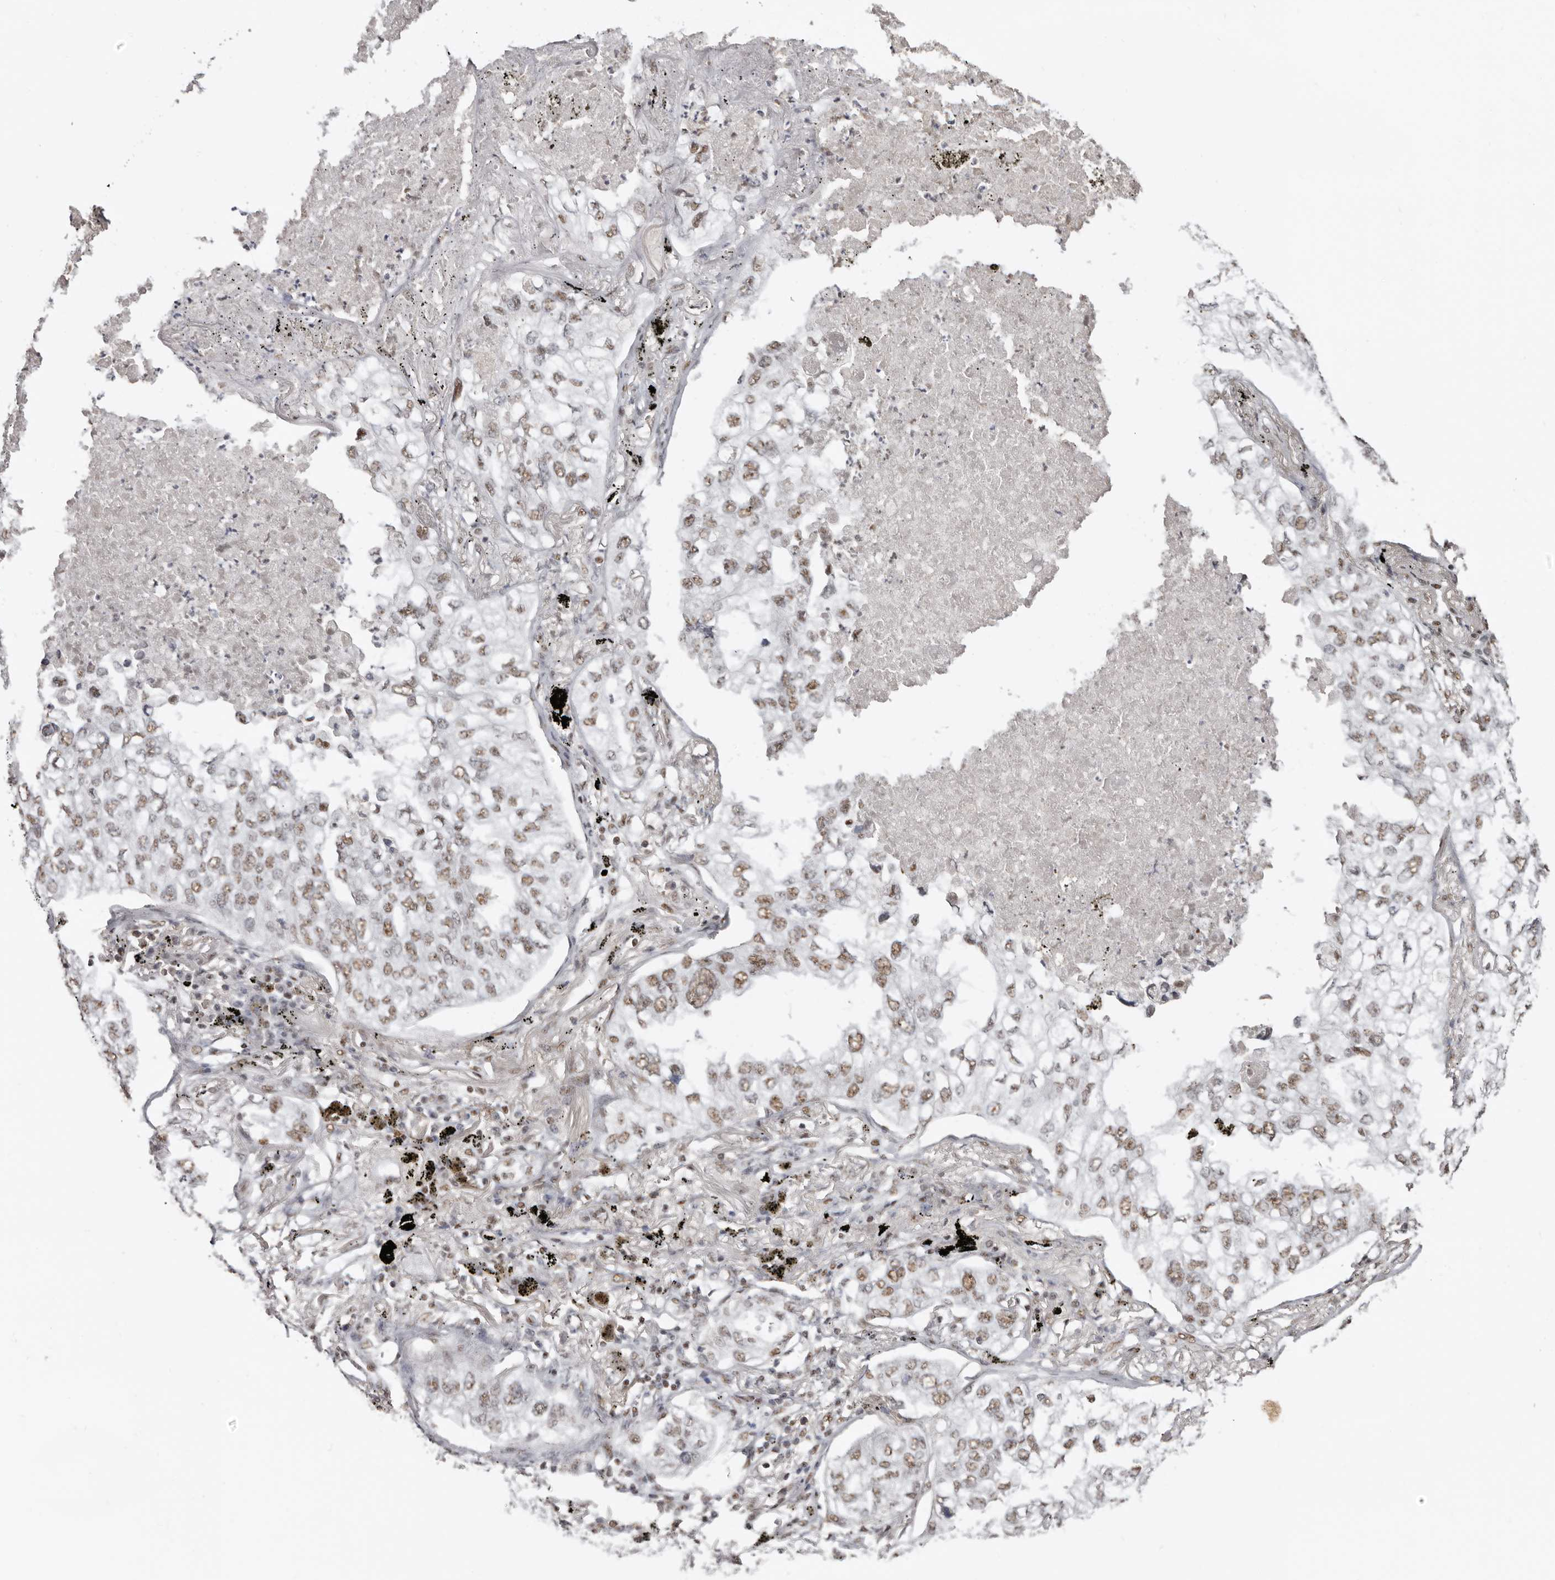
{"staining": {"intensity": "moderate", "quantity": ">75%", "location": "nuclear"}, "tissue": "lung cancer", "cell_type": "Tumor cells", "image_type": "cancer", "snomed": [{"axis": "morphology", "description": "Adenocarcinoma, NOS"}, {"axis": "topography", "description": "Lung"}], "caption": "Lung adenocarcinoma was stained to show a protein in brown. There is medium levels of moderate nuclear staining in approximately >75% of tumor cells.", "gene": "SCAF4", "patient": {"sex": "male", "age": 65}}